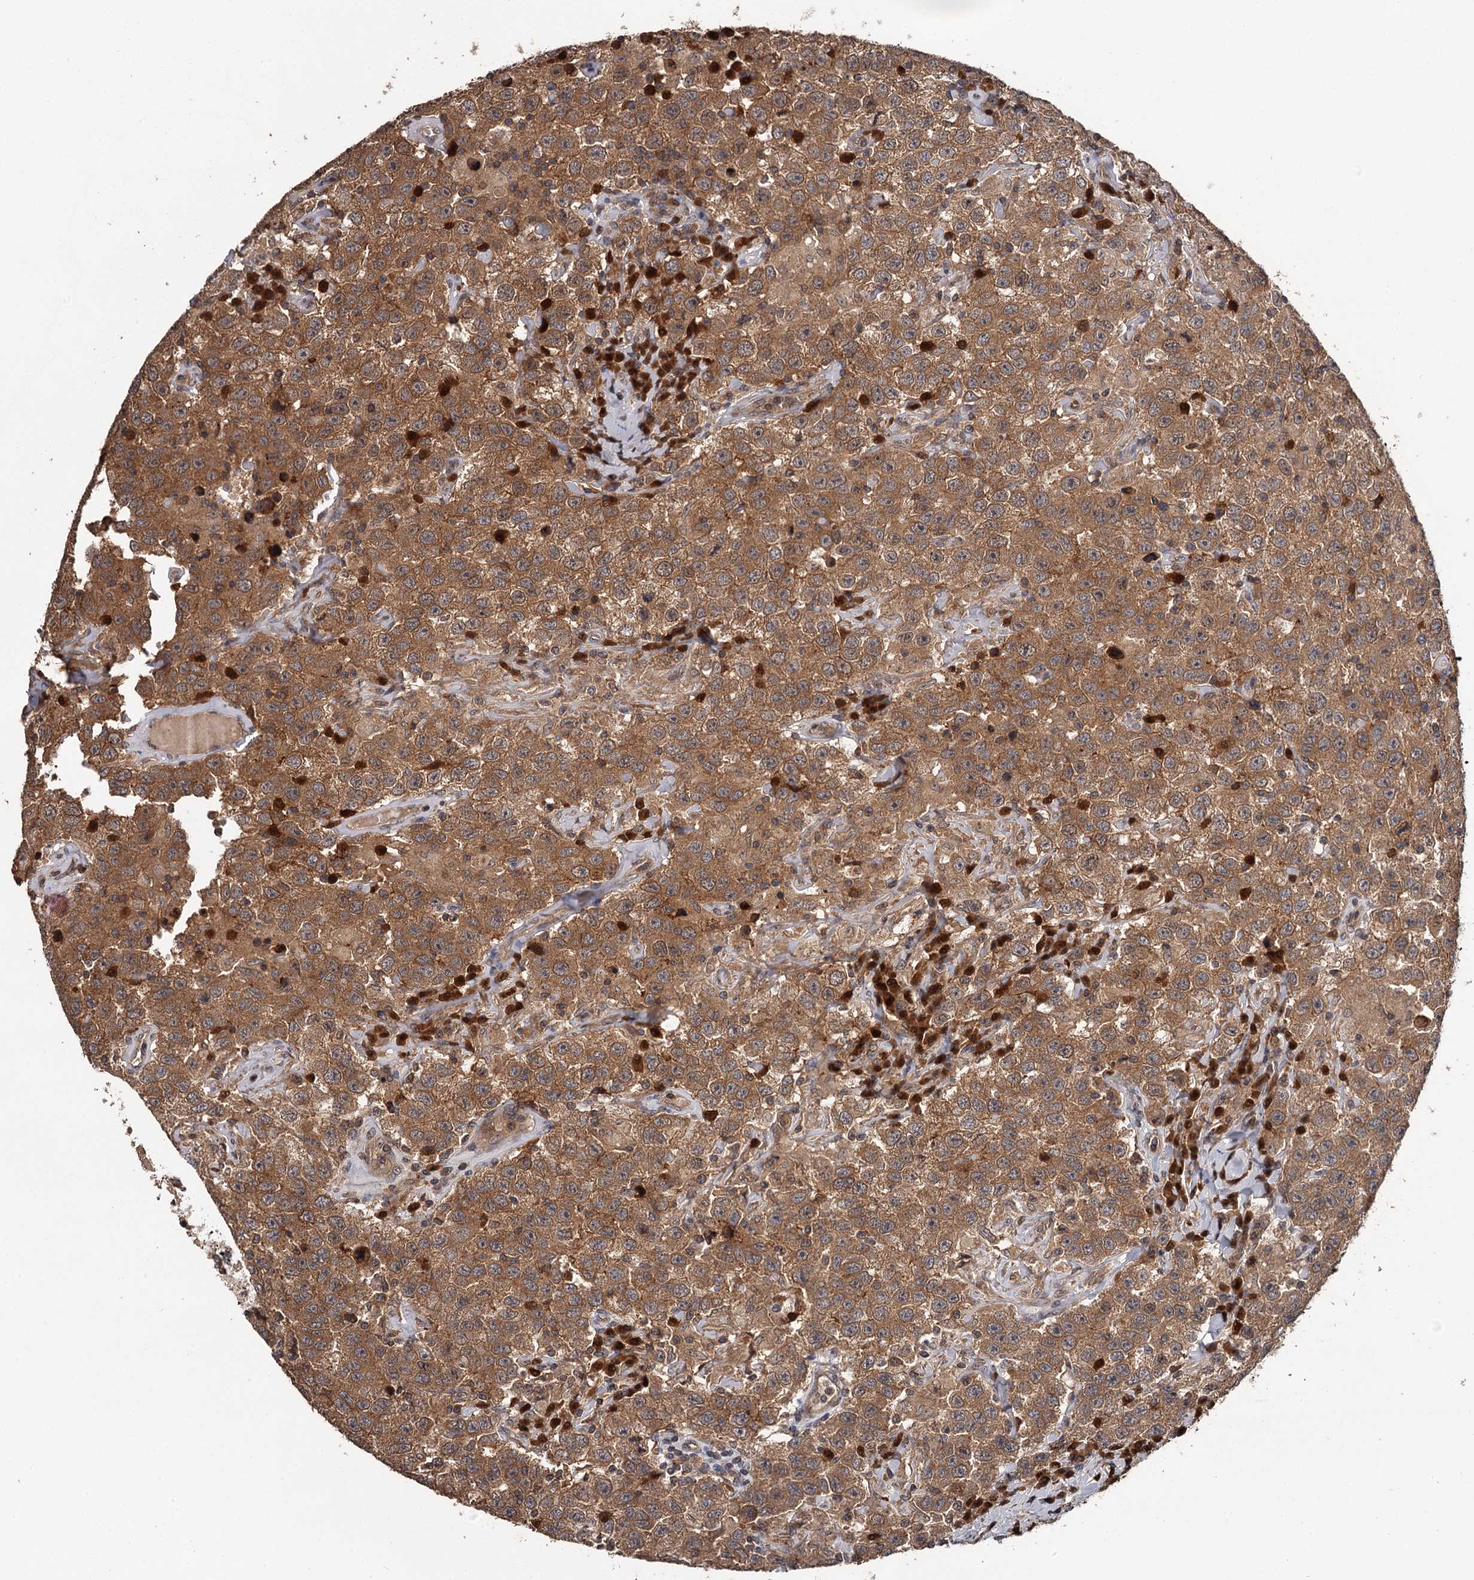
{"staining": {"intensity": "moderate", "quantity": ">75%", "location": "cytoplasmic/membranous"}, "tissue": "testis cancer", "cell_type": "Tumor cells", "image_type": "cancer", "snomed": [{"axis": "morphology", "description": "Seminoma, NOS"}, {"axis": "topography", "description": "Testis"}], "caption": "Immunohistochemical staining of human testis cancer (seminoma) reveals medium levels of moderate cytoplasmic/membranous positivity in approximately >75% of tumor cells.", "gene": "TTC12", "patient": {"sex": "male", "age": 41}}